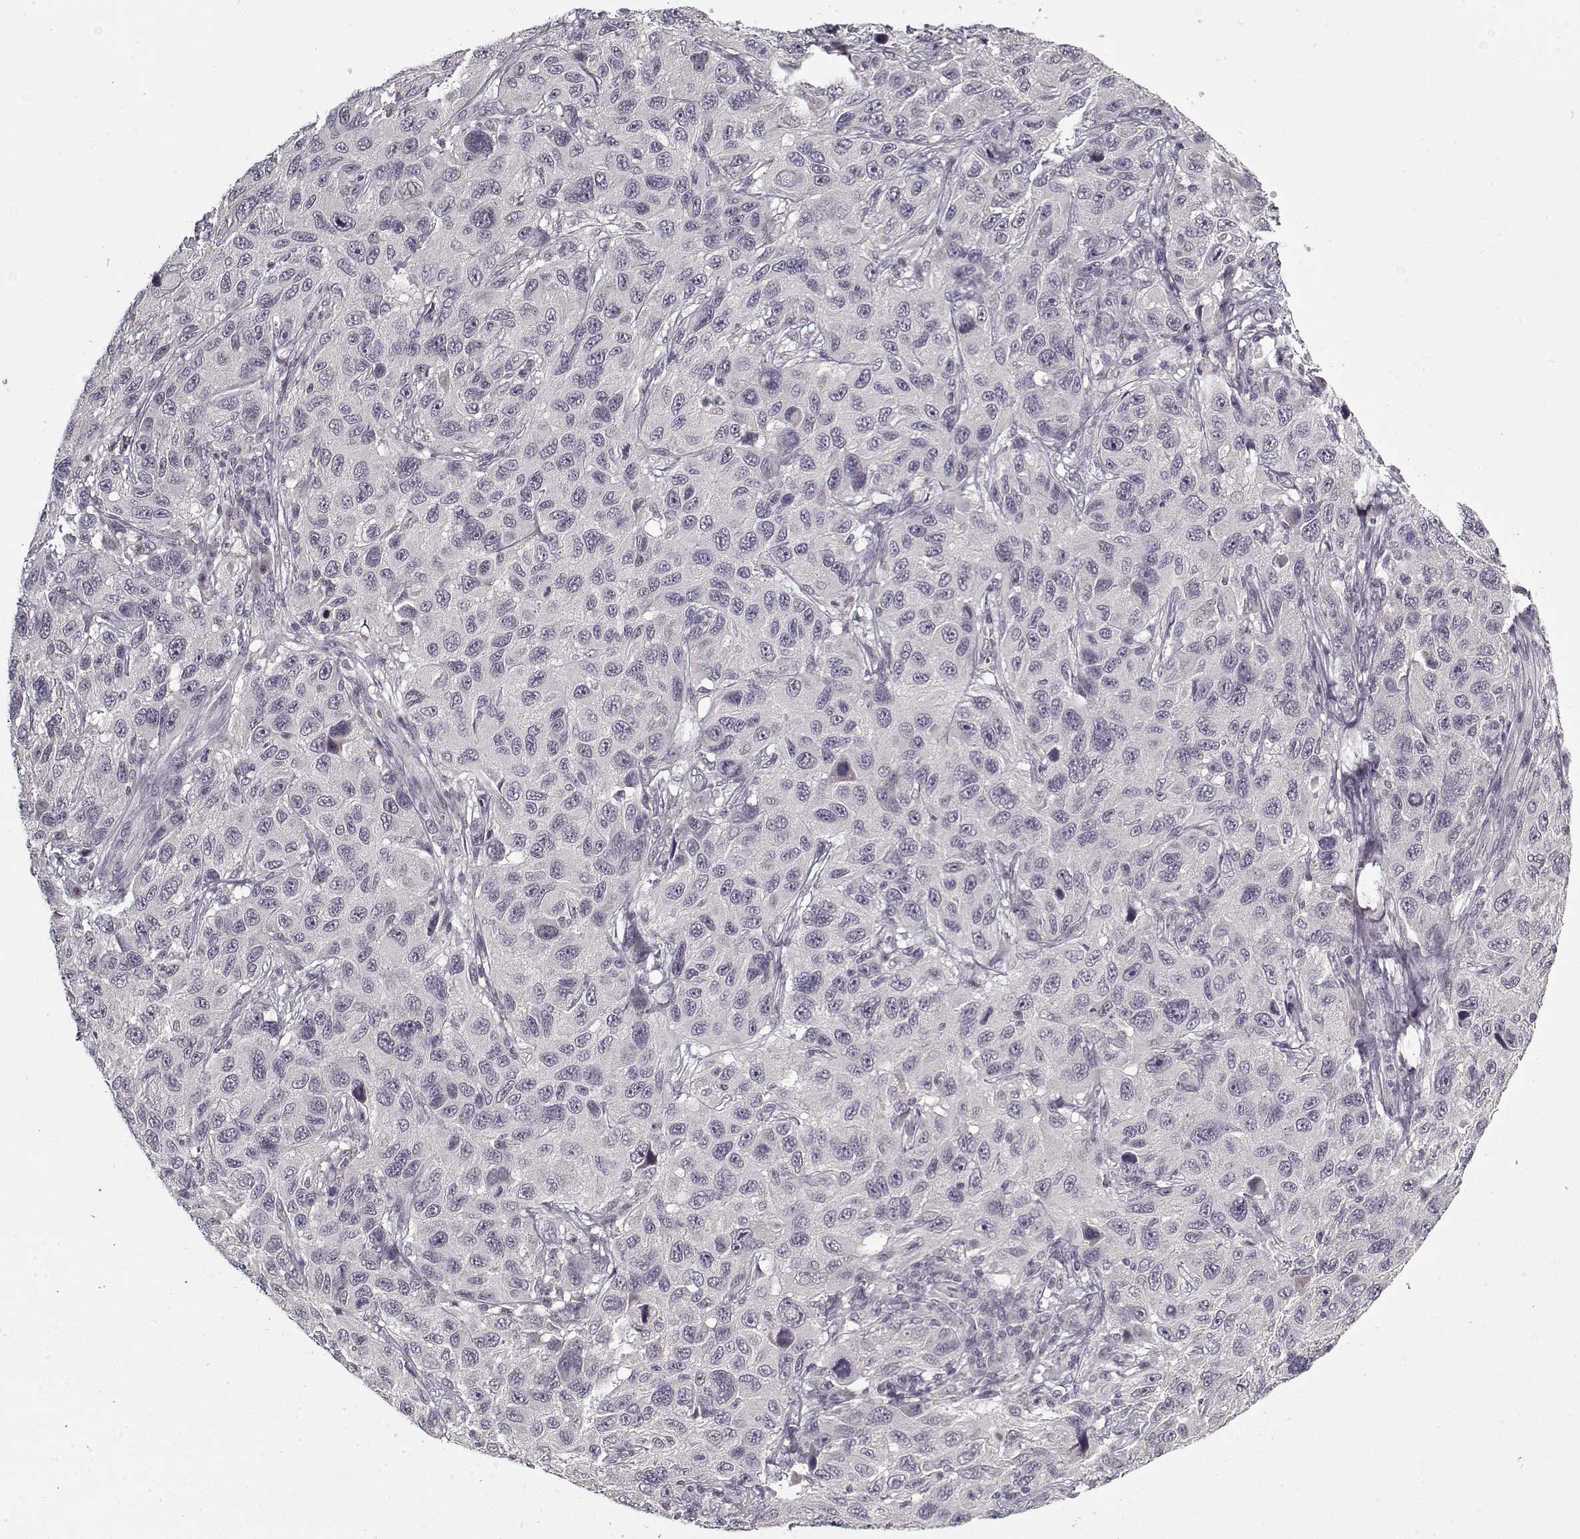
{"staining": {"intensity": "negative", "quantity": "none", "location": "none"}, "tissue": "melanoma", "cell_type": "Tumor cells", "image_type": "cancer", "snomed": [{"axis": "morphology", "description": "Malignant melanoma, NOS"}, {"axis": "topography", "description": "Skin"}], "caption": "A histopathology image of human malignant melanoma is negative for staining in tumor cells.", "gene": "LAMA2", "patient": {"sex": "male", "age": 53}}